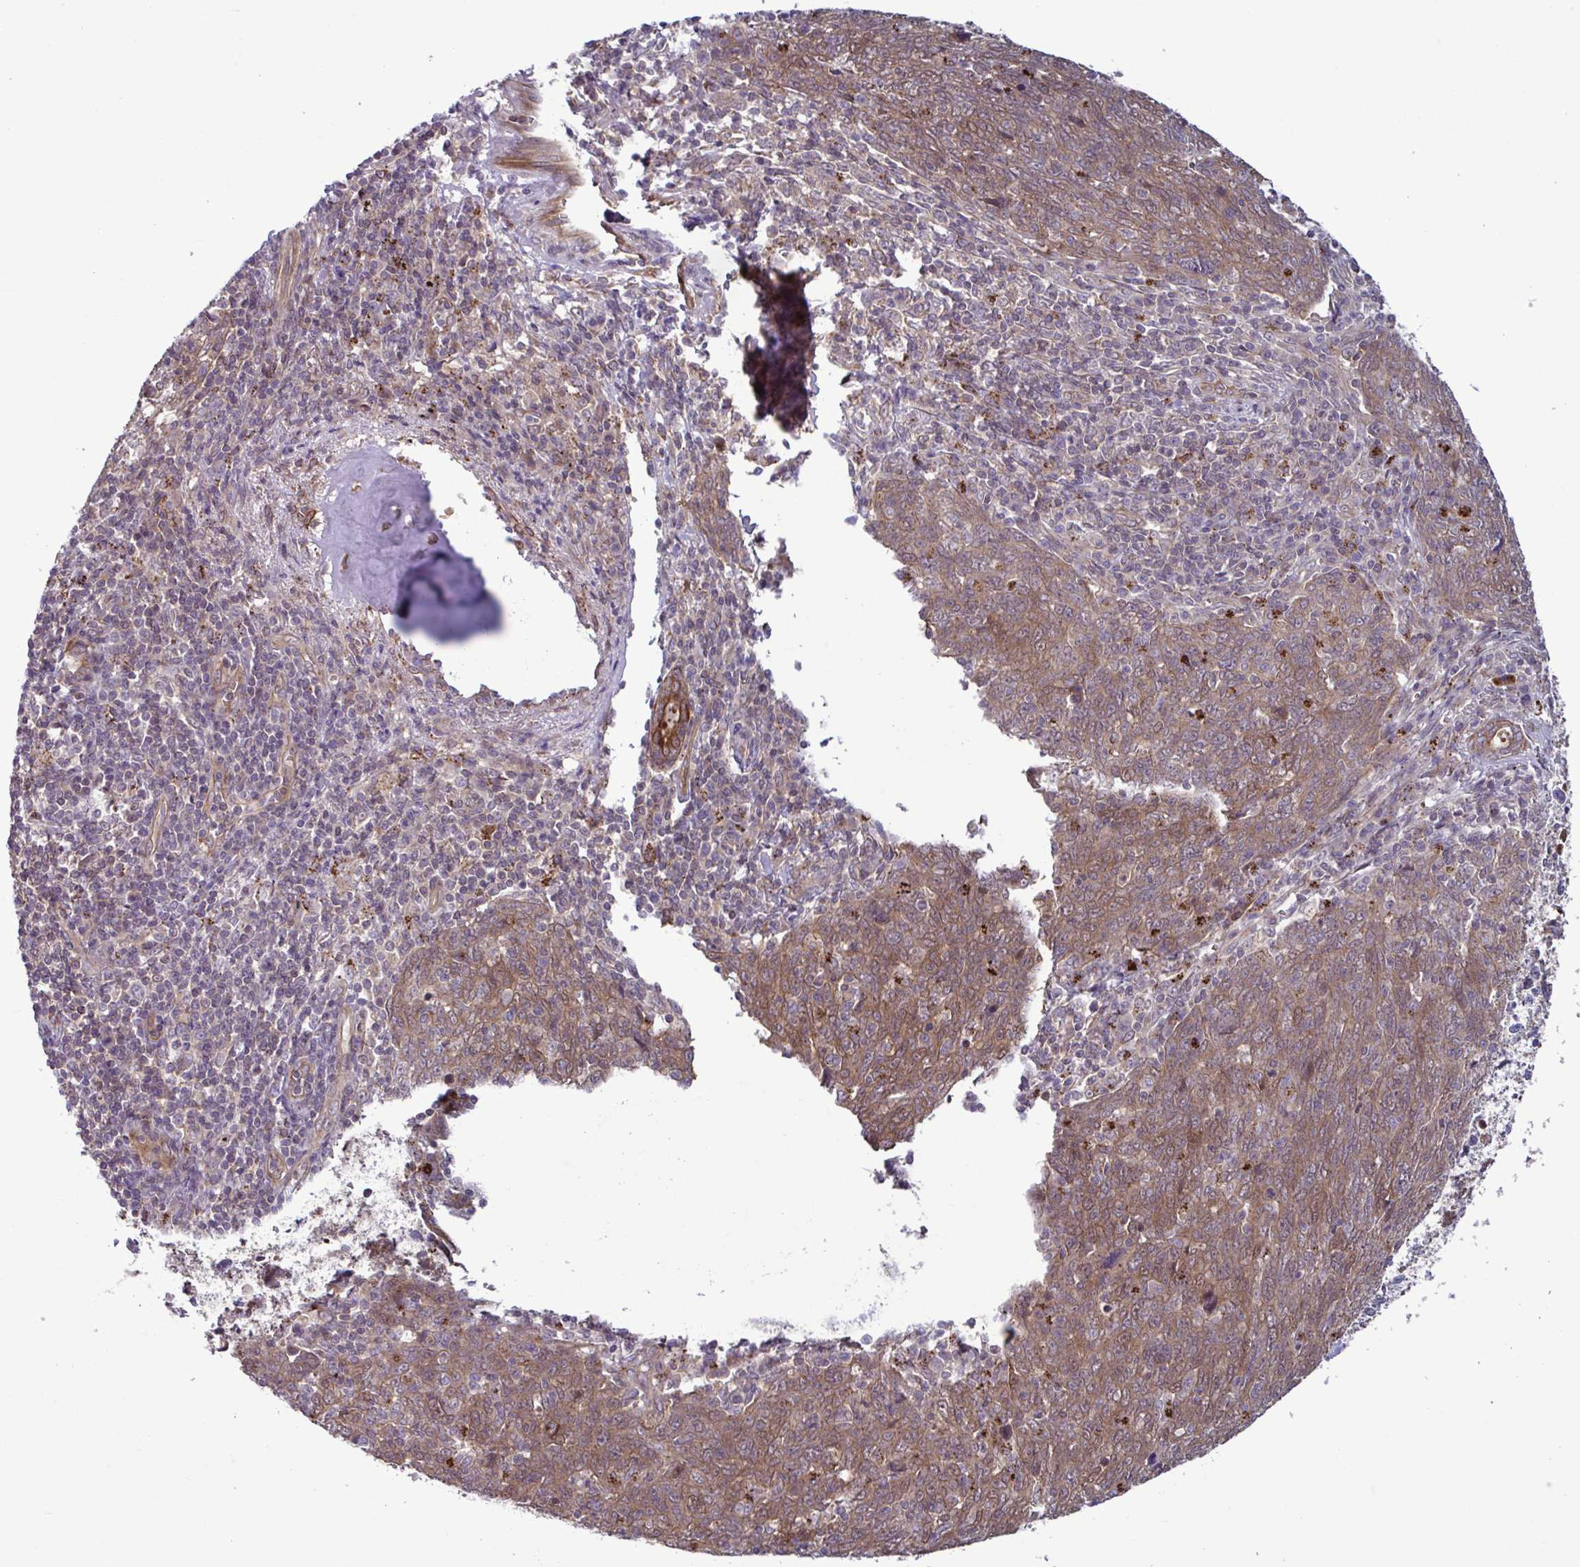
{"staining": {"intensity": "moderate", "quantity": ">75%", "location": "cytoplasmic/membranous,nuclear"}, "tissue": "lung cancer", "cell_type": "Tumor cells", "image_type": "cancer", "snomed": [{"axis": "morphology", "description": "Squamous cell carcinoma, NOS"}, {"axis": "topography", "description": "Lung"}], "caption": "Immunohistochemistry of lung cancer reveals medium levels of moderate cytoplasmic/membranous and nuclear positivity in about >75% of tumor cells.", "gene": "GLTP", "patient": {"sex": "female", "age": 72}}